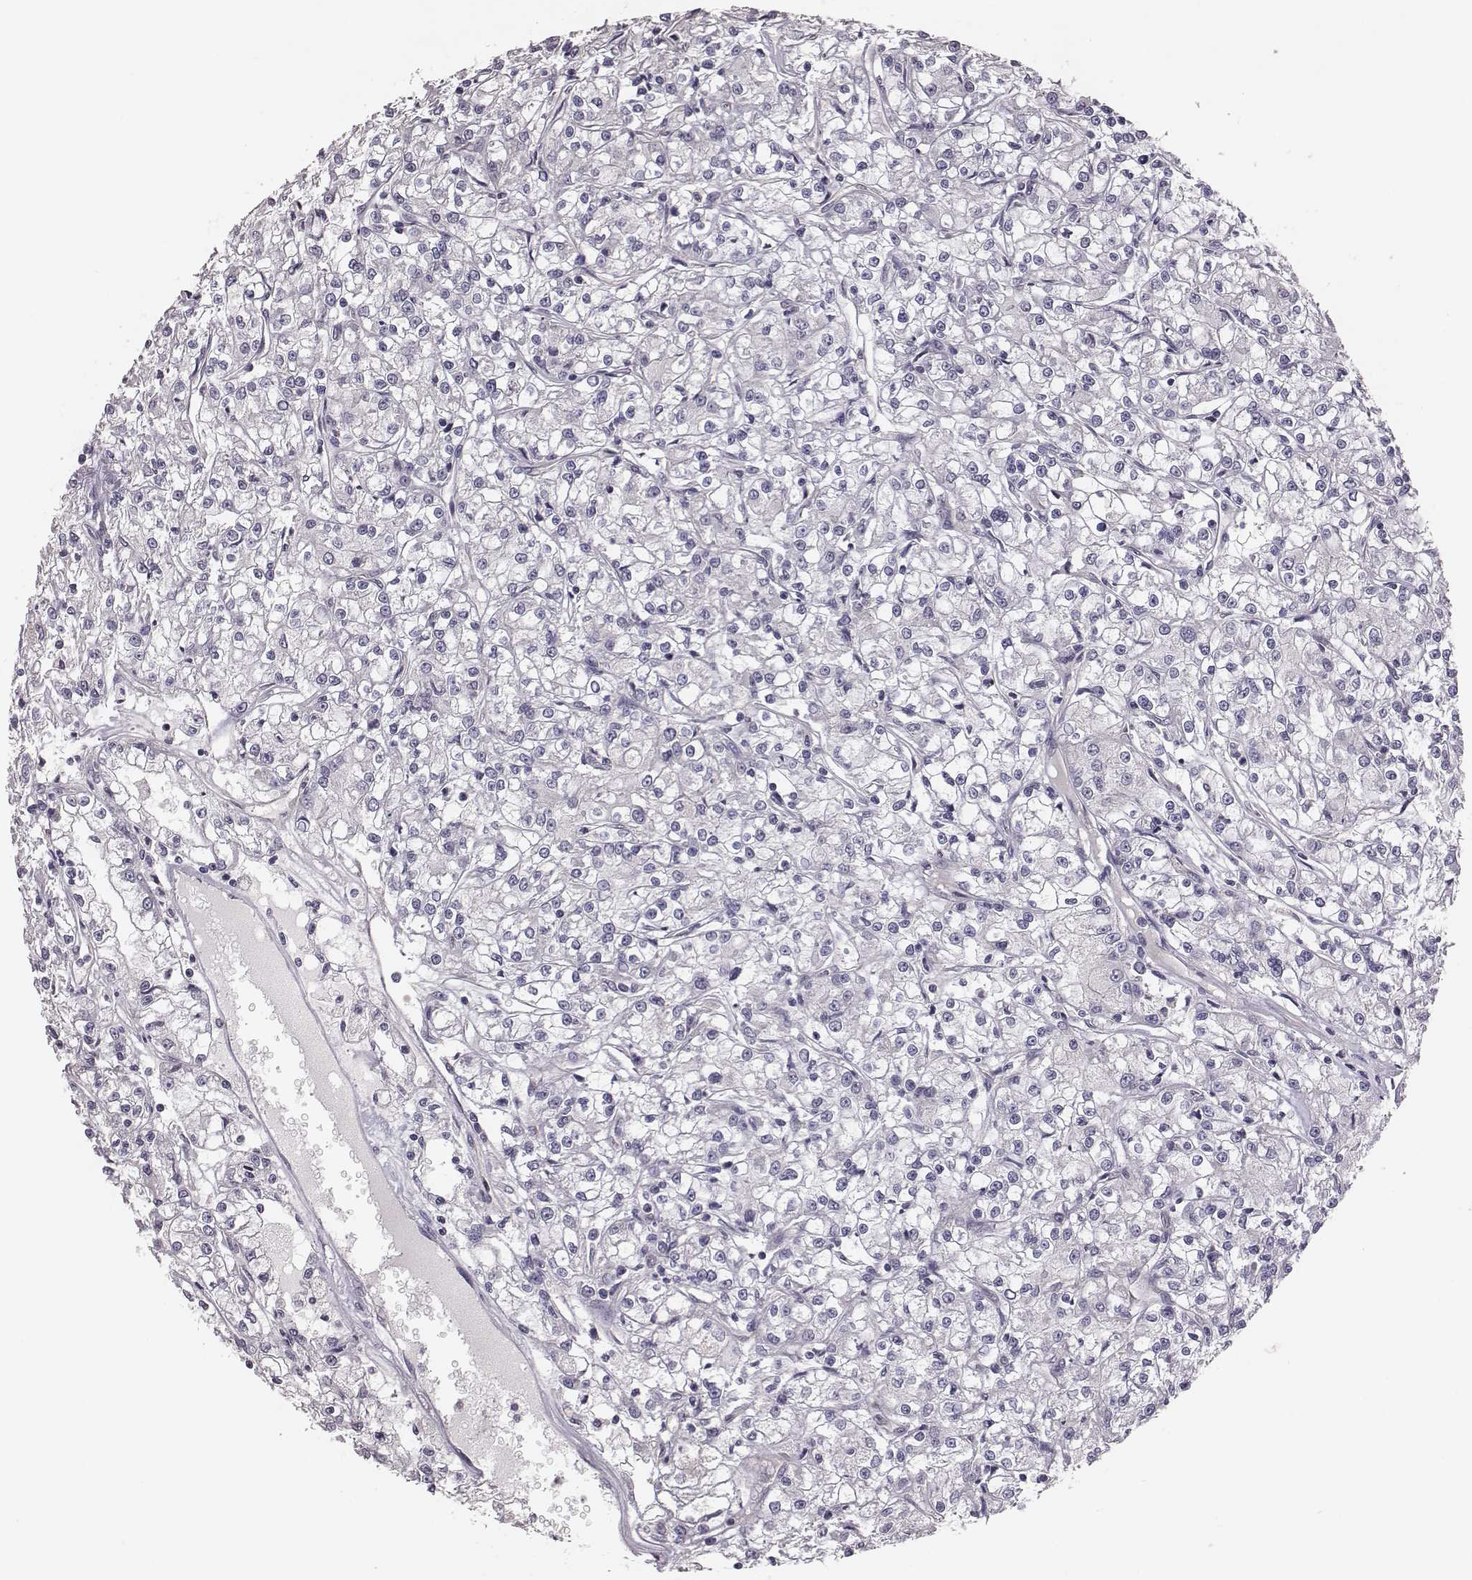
{"staining": {"intensity": "negative", "quantity": "none", "location": "none"}, "tissue": "renal cancer", "cell_type": "Tumor cells", "image_type": "cancer", "snomed": [{"axis": "morphology", "description": "Adenocarcinoma, NOS"}, {"axis": "topography", "description": "Kidney"}], "caption": "DAB (3,3'-diaminobenzidine) immunohistochemical staining of human renal adenocarcinoma reveals no significant staining in tumor cells.", "gene": "SCARF1", "patient": {"sex": "female", "age": 59}}